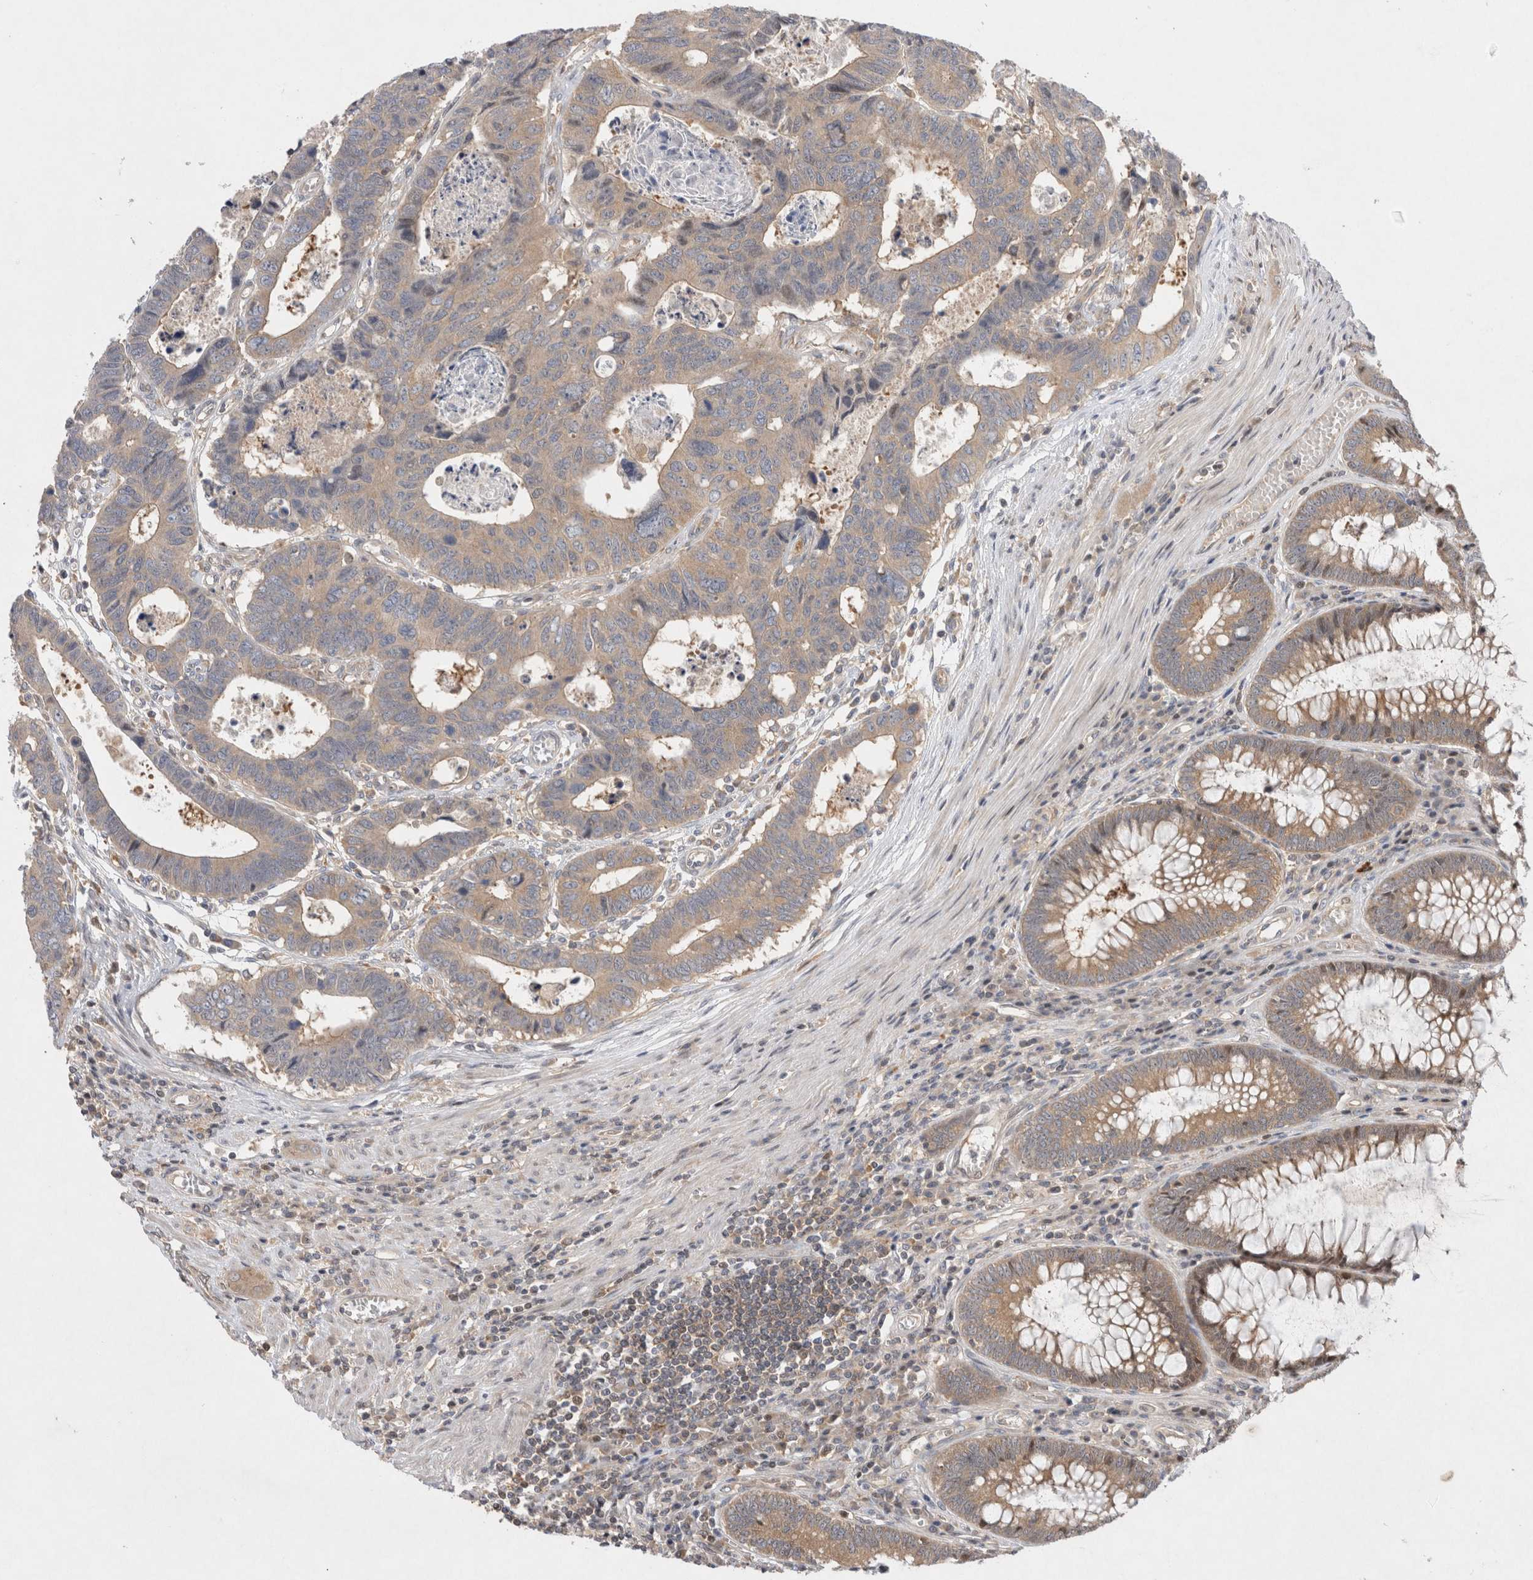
{"staining": {"intensity": "weak", "quantity": ">75%", "location": "cytoplasmic/membranous"}, "tissue": "colorectal cancer", "cell_type": "Tumor cells", "image_type": "cancer", "snomed": [{"axis": "morphology", "description": "Adenocarcinoma, NOS"}, {"axis": "topography", "description": "Rectum"}], "caption": "IHC (DAB (3,3'-diaminobenzidine)) staining of colorectal cancer (adenocarcinoma) shows weak cytoplasmic/membranous protein staining in about >75% of tumor cells.", "gene": "HTT", "patient": {"sex": "male", "age": 84}}